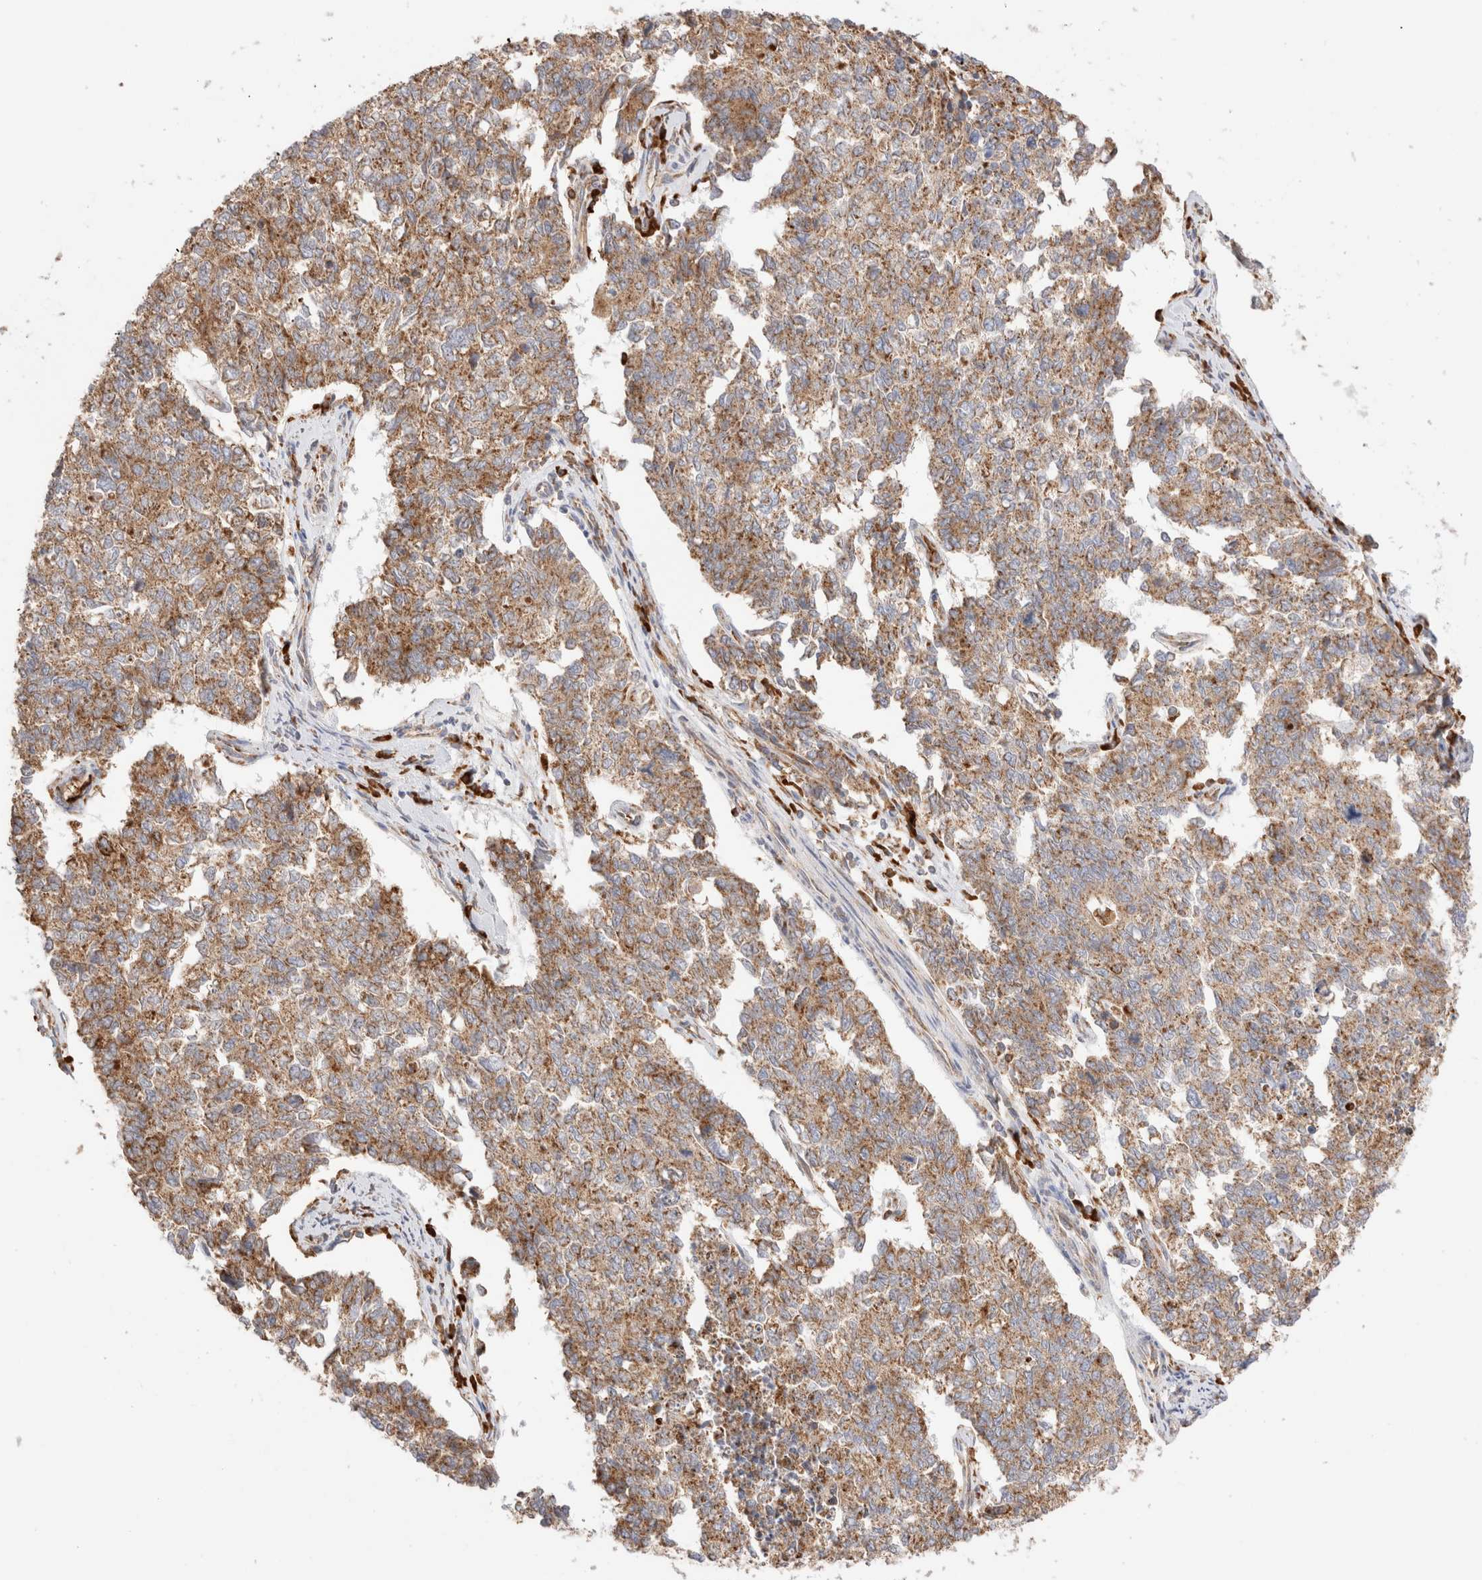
{"staining": {"intensity": "moderate", "quantity": ">75%", "location": "cytoplasmic/membranous"}, "tissue": "cervical cancer", "cell_type": "Tumor cells", "image_type": "cancer", "snomed": [{"axis": "morphology", "description": "Squamous cell carcinoma, NOS"}, {"axis": "topography", "description": "Cervix"}], "caption": "DAB immunohistochemical staining of squamous cell carcinoma (cervical) reveals moderate cytoplasmic/membranous protein positivity in about >75% of tumor cells. Immunohistochemistry (ihc) stains the protein of interest in brown and the nuclei are stained blue.", "gene": "UTS2B", "patient": {"sex": "female", "age": 63}}